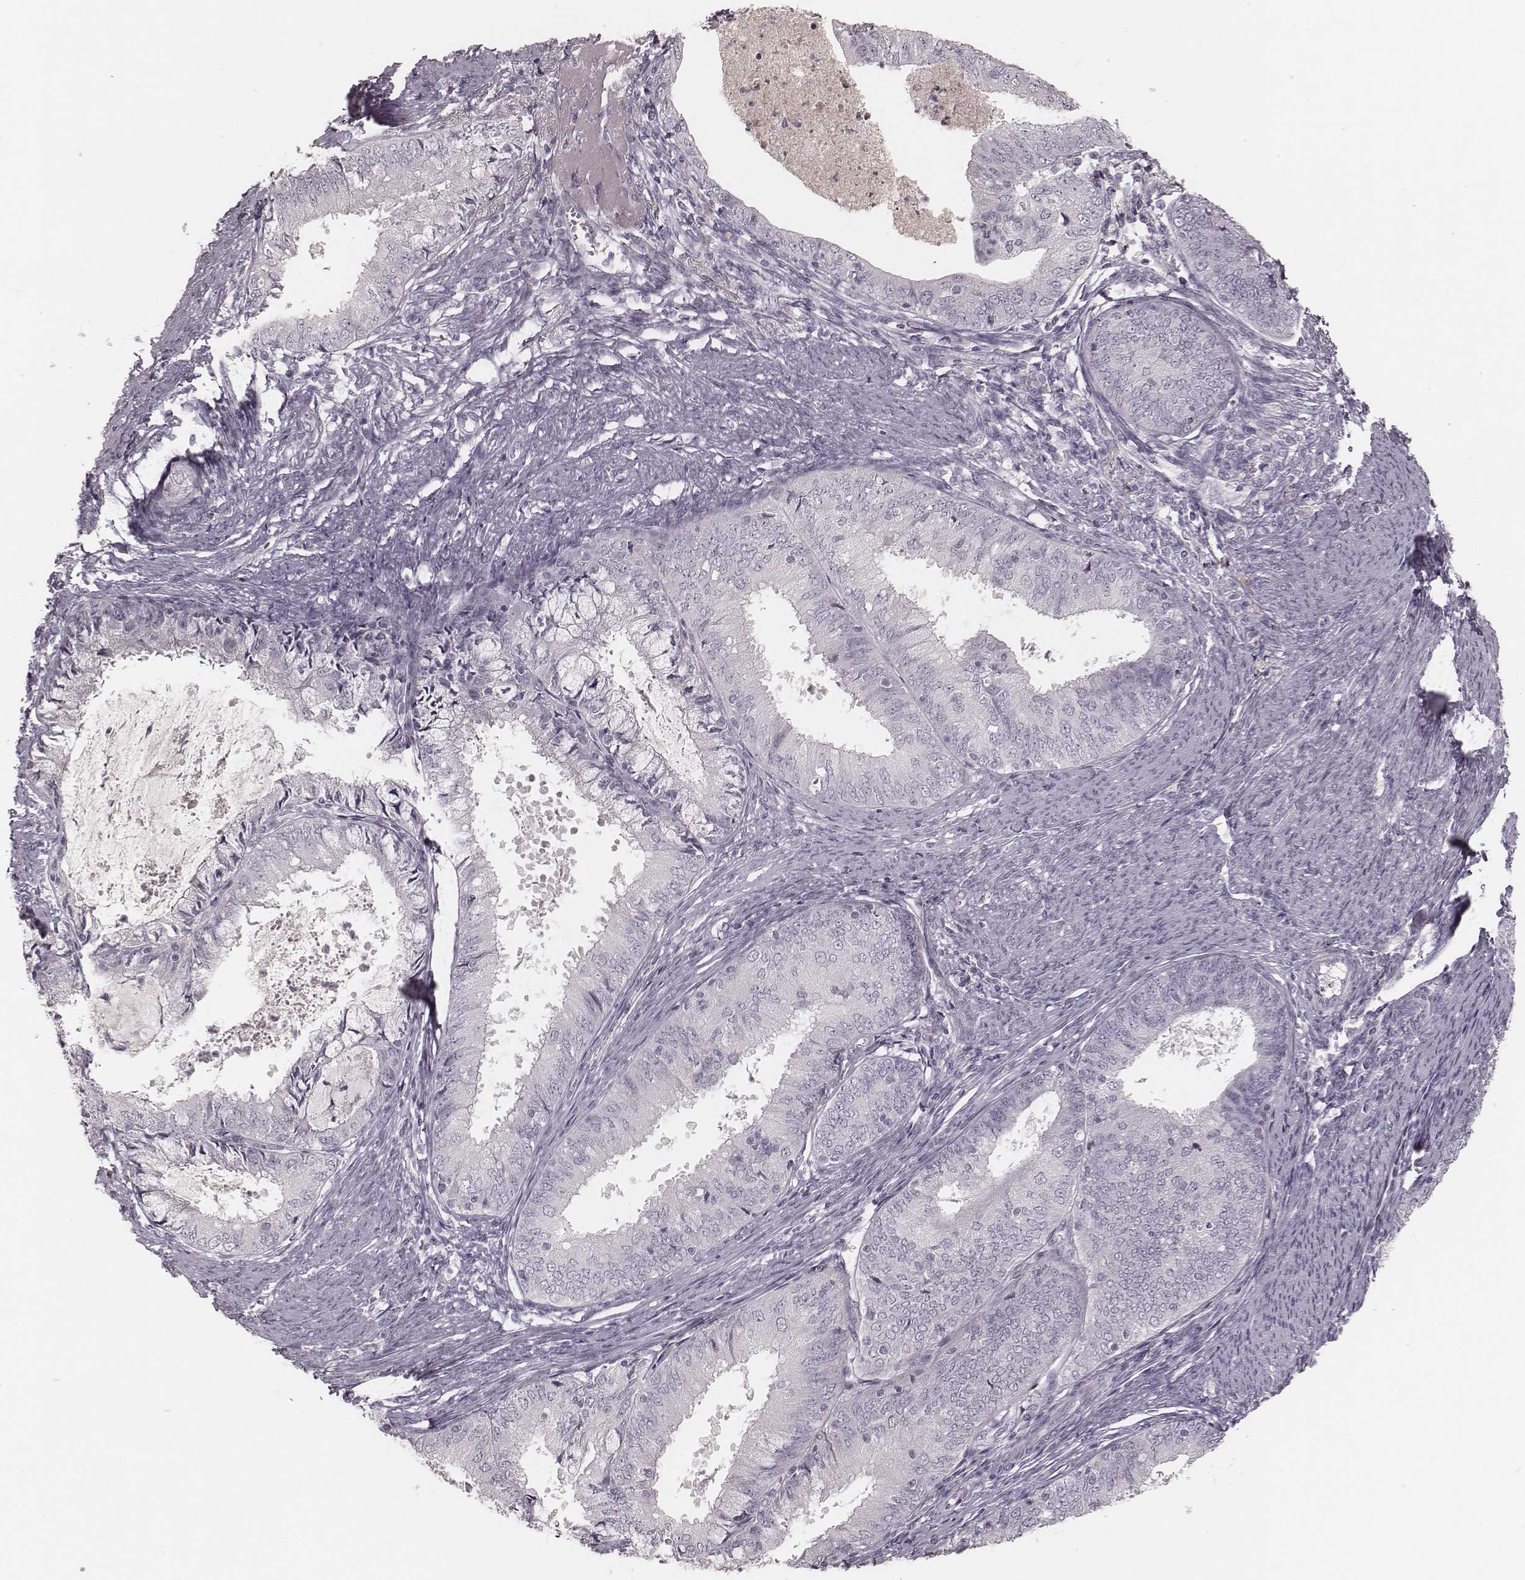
{"staining": {"intensity": "negative", "quantity": "none", "location": "none"}, "tissue": "endometrial cancer", "cell_type": "Tumor cells", "image_type": "cancer", "snomed": [{"axis": "morphology", "description": "Adenocarcinoma, NOS"}, {"axis": "topography", "description": "Endometrium"}], "caption": "This is a micrograph of IHC staining of endometrial adenocarcinoma, which shows no expression in tumor cells.", "gene": "SMIM24", "patient": {"sex": "female", "age": 57}}